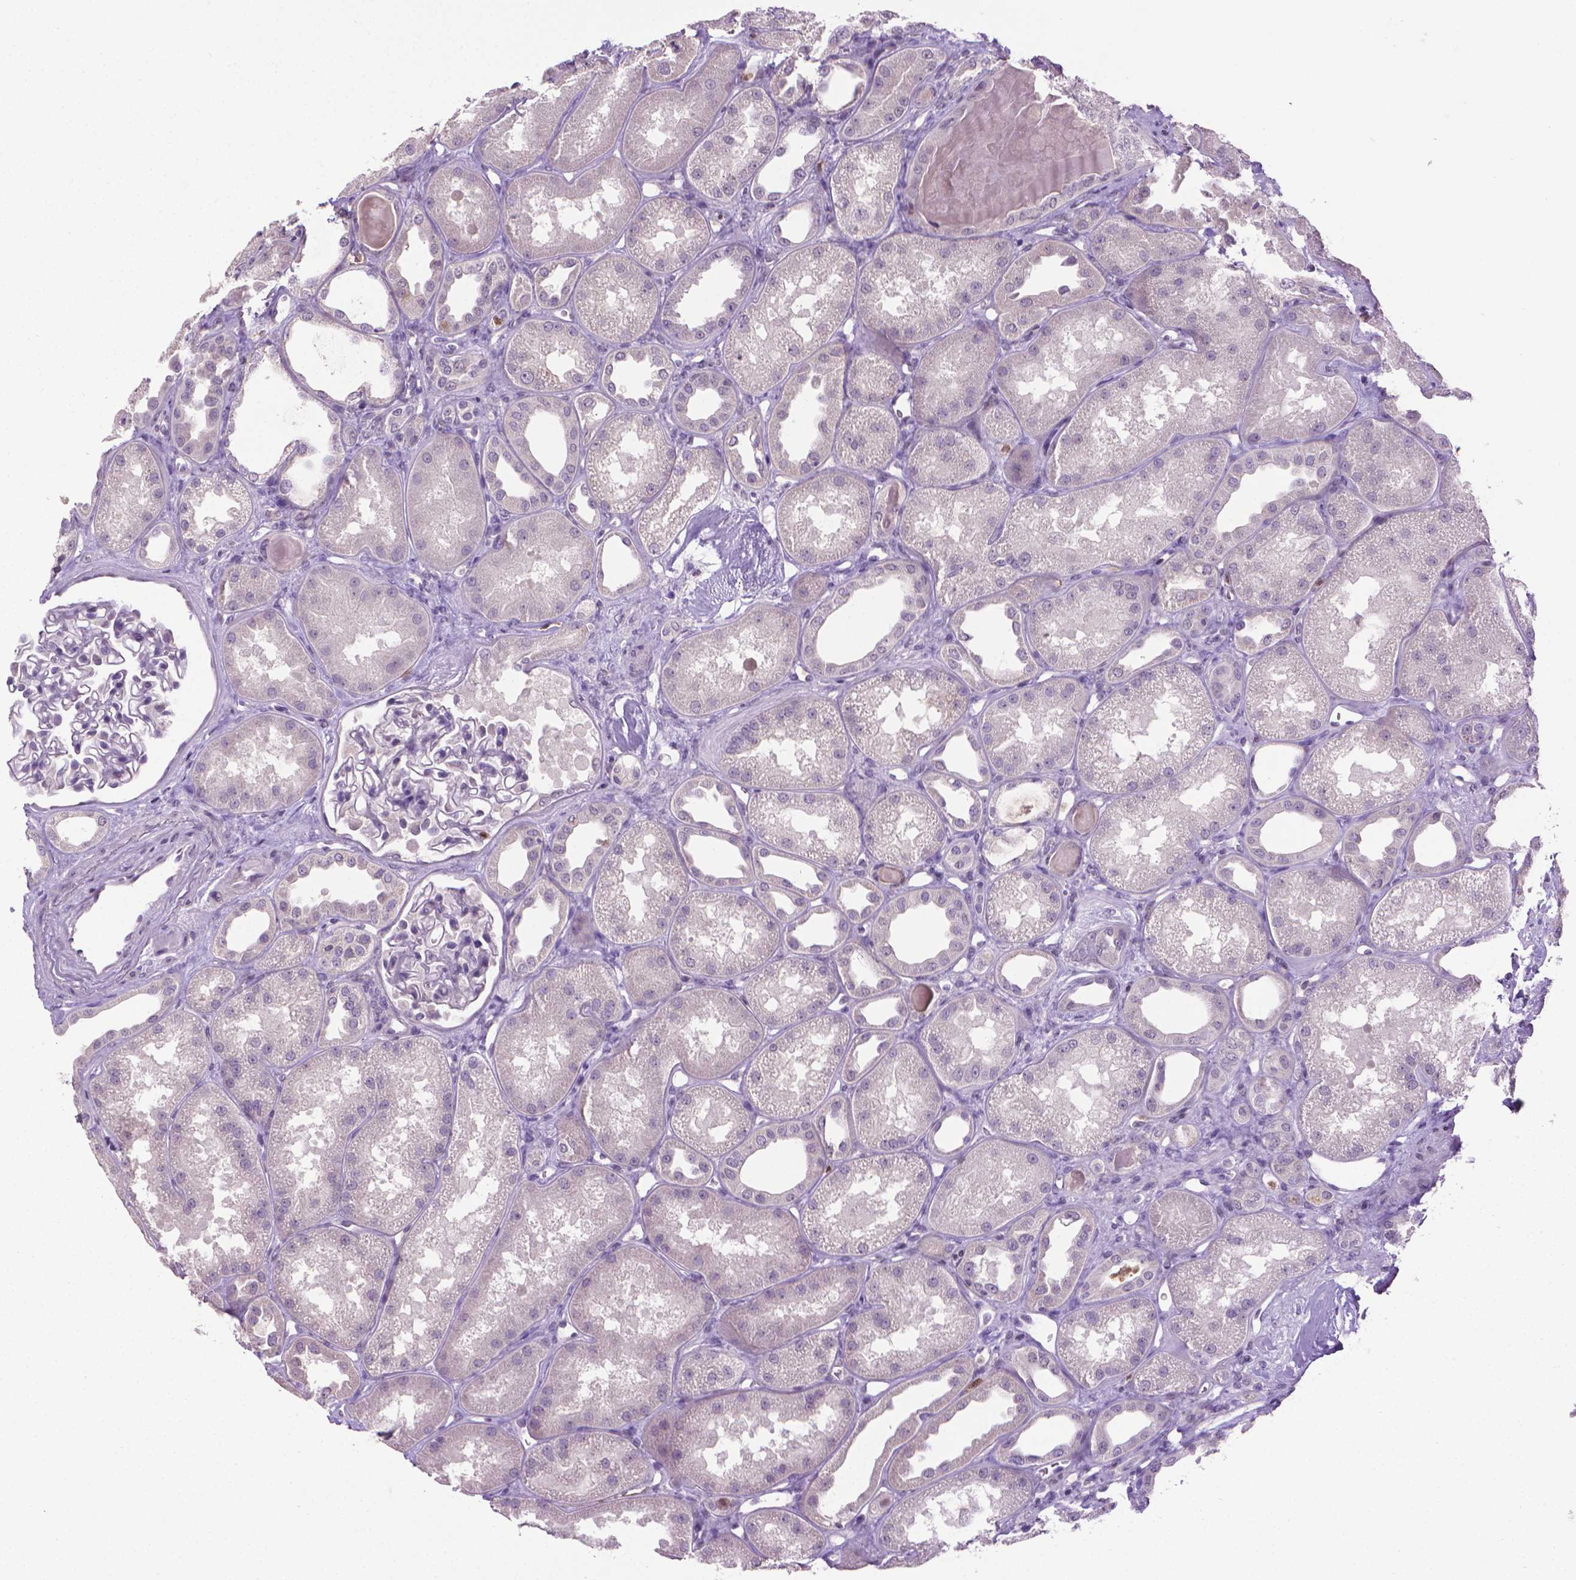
{"staining": {"intensity": "negative", "quantity": "none", "location": "none"}, "tissue": "kidney", "cell_type": "Cells in glomeruli", "image_type": "normal", "snomed": [{"axis": "morphology", "description": "Normal tissue, NOS"}, {"axis": "topography", "description": "Kidney"}], "caption": "The photomicrograph demonstrates no significant expression in cells in glomeruli of kidney.", "gene": "CDKN2D", "patient": {"sex": "male", "age": 61}}